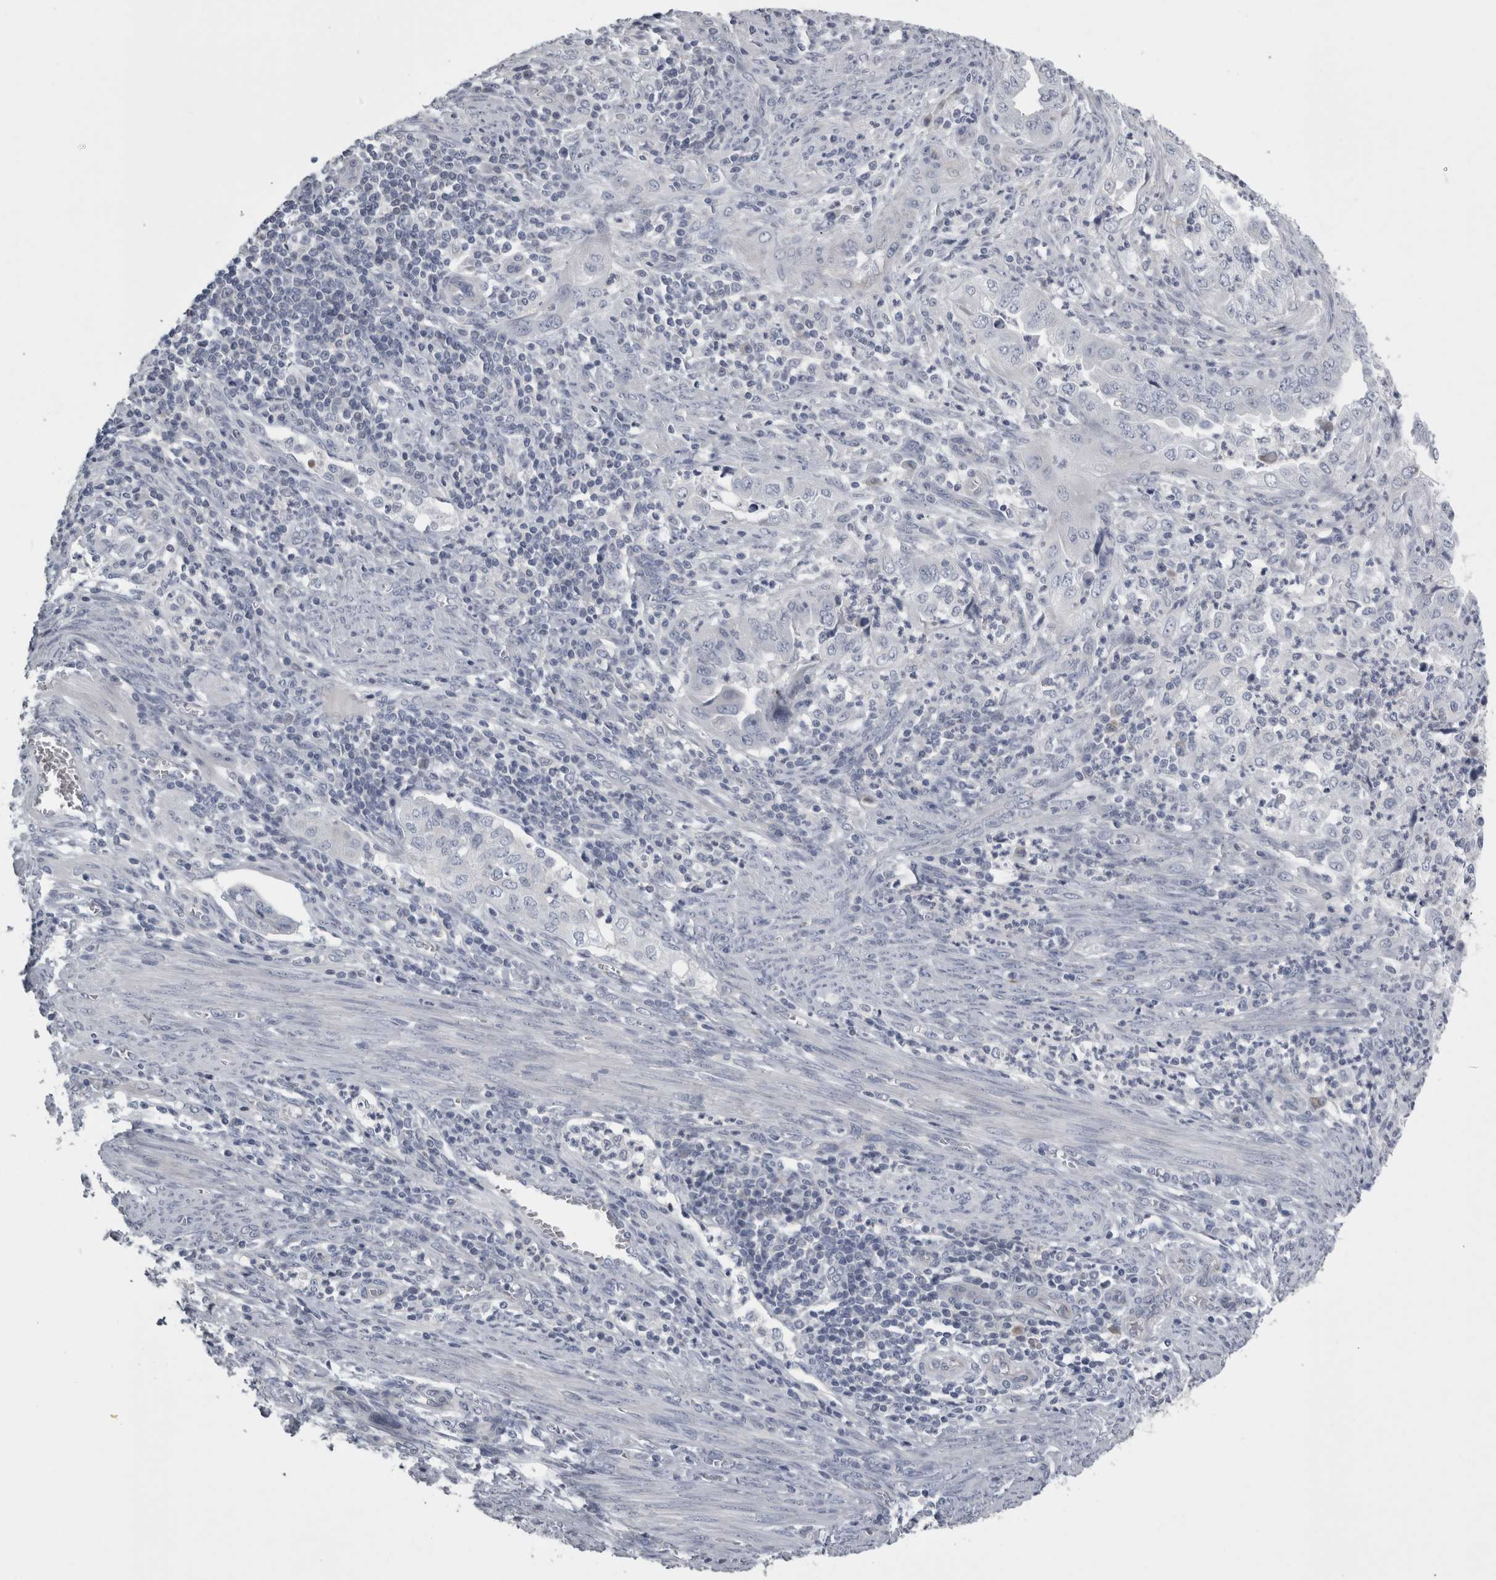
{"staining": {"intensity": "negative", "quantity": "none", "location": "none"}, "tissue": "endometrial cancer", "cell_type": "Tumor cells", "image_type": "cancer", "snomed": [{"axis": "morphology", "description": "Adenocarcinoma, NOS"}, {"axis": "topography", "description": "Endometrium"}], "caption": "Endometrial cancer (adenocarcinoma) stained for a protein using IHC demonstrates no staining tumor cells.", "gene": "TCAP", "patient": {"sex": "female", "age": 51}}